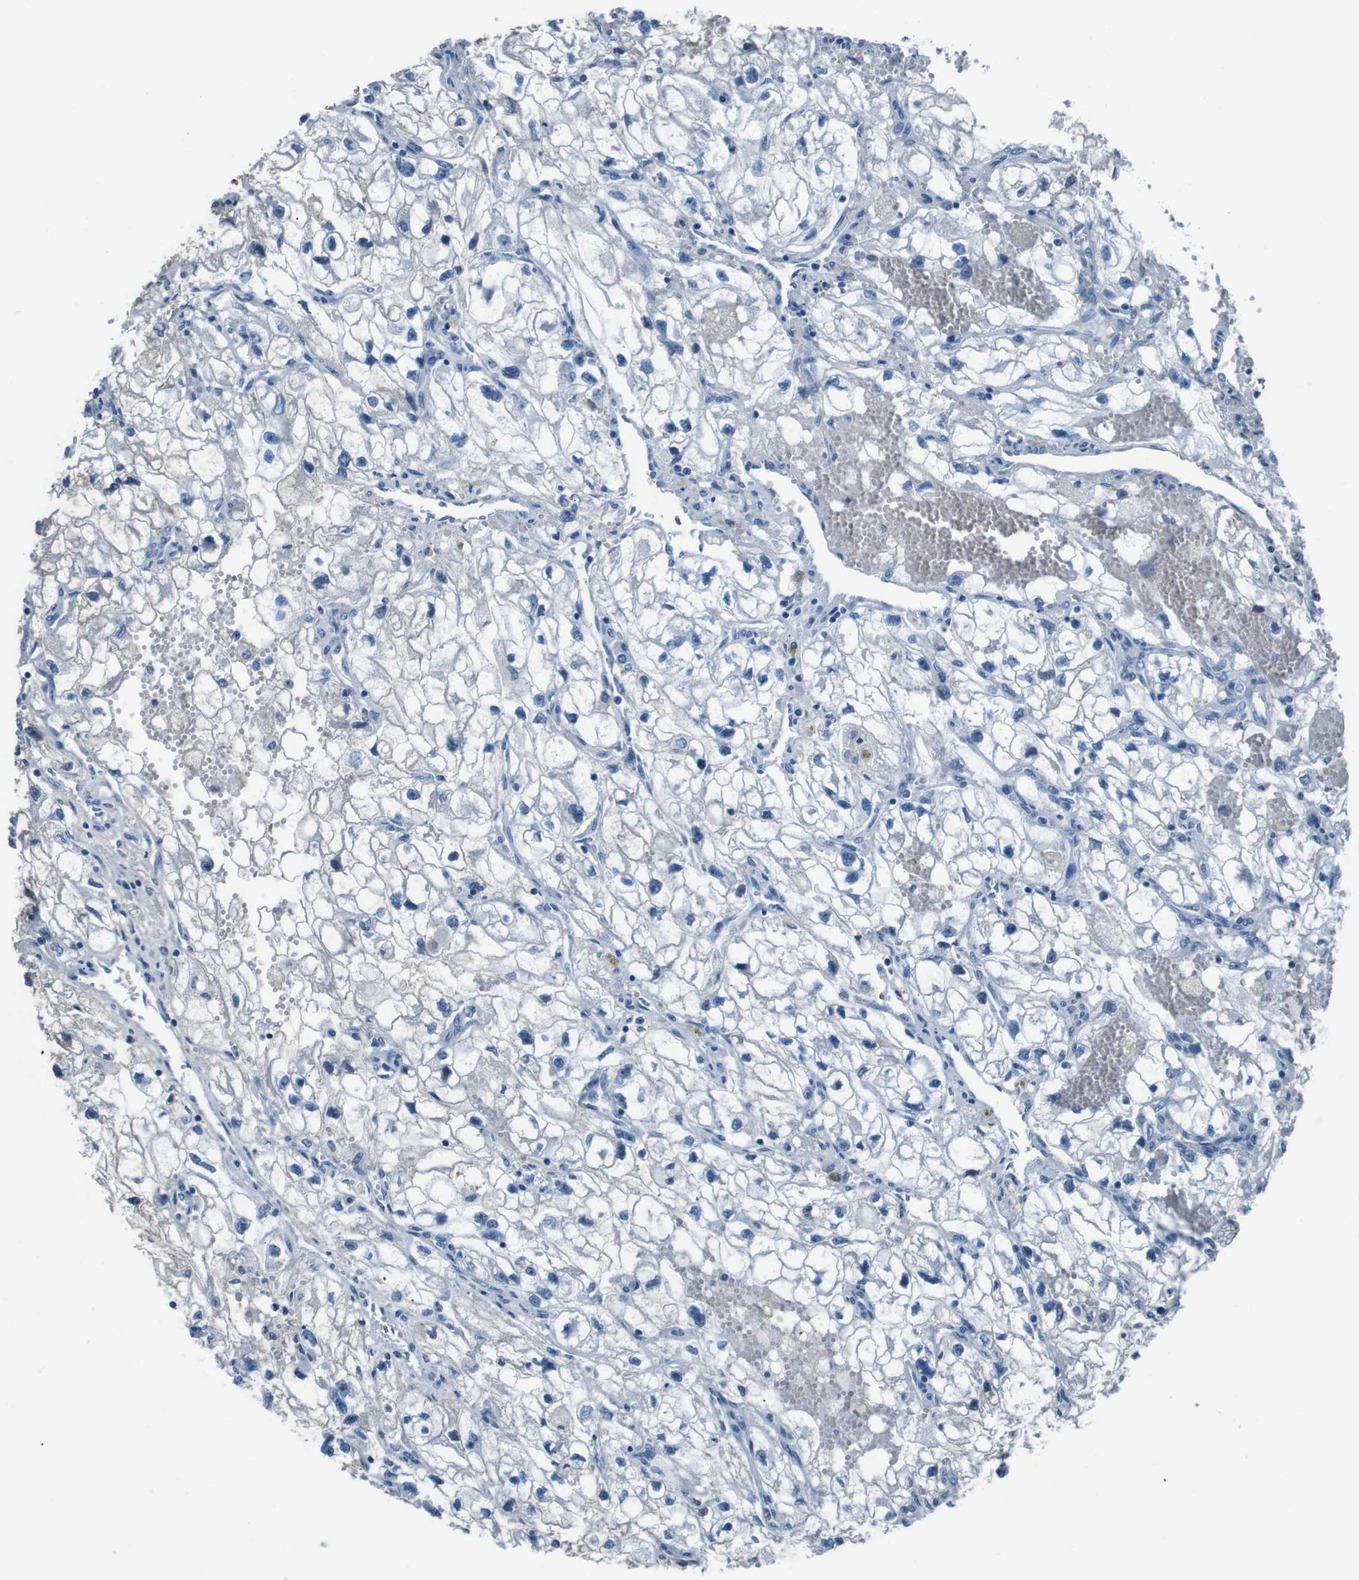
{"staining": {"intensity": "negative", "quantity": "none", "location": "none"}, "tissue": "renal cancer", "cell_type": "Tumor cells", "image_type": "cancer", "snomed": [{"axis": "morphology", "description": "Adenocarcinoma, NOS"}, {"axis": "topography", "description": "Kidney"}], "caption": "Tumor cells show no significant positivity in renal adenocarcinoma.", "gene": "LEP", "patient": {"sex": "female", "age": 70}}